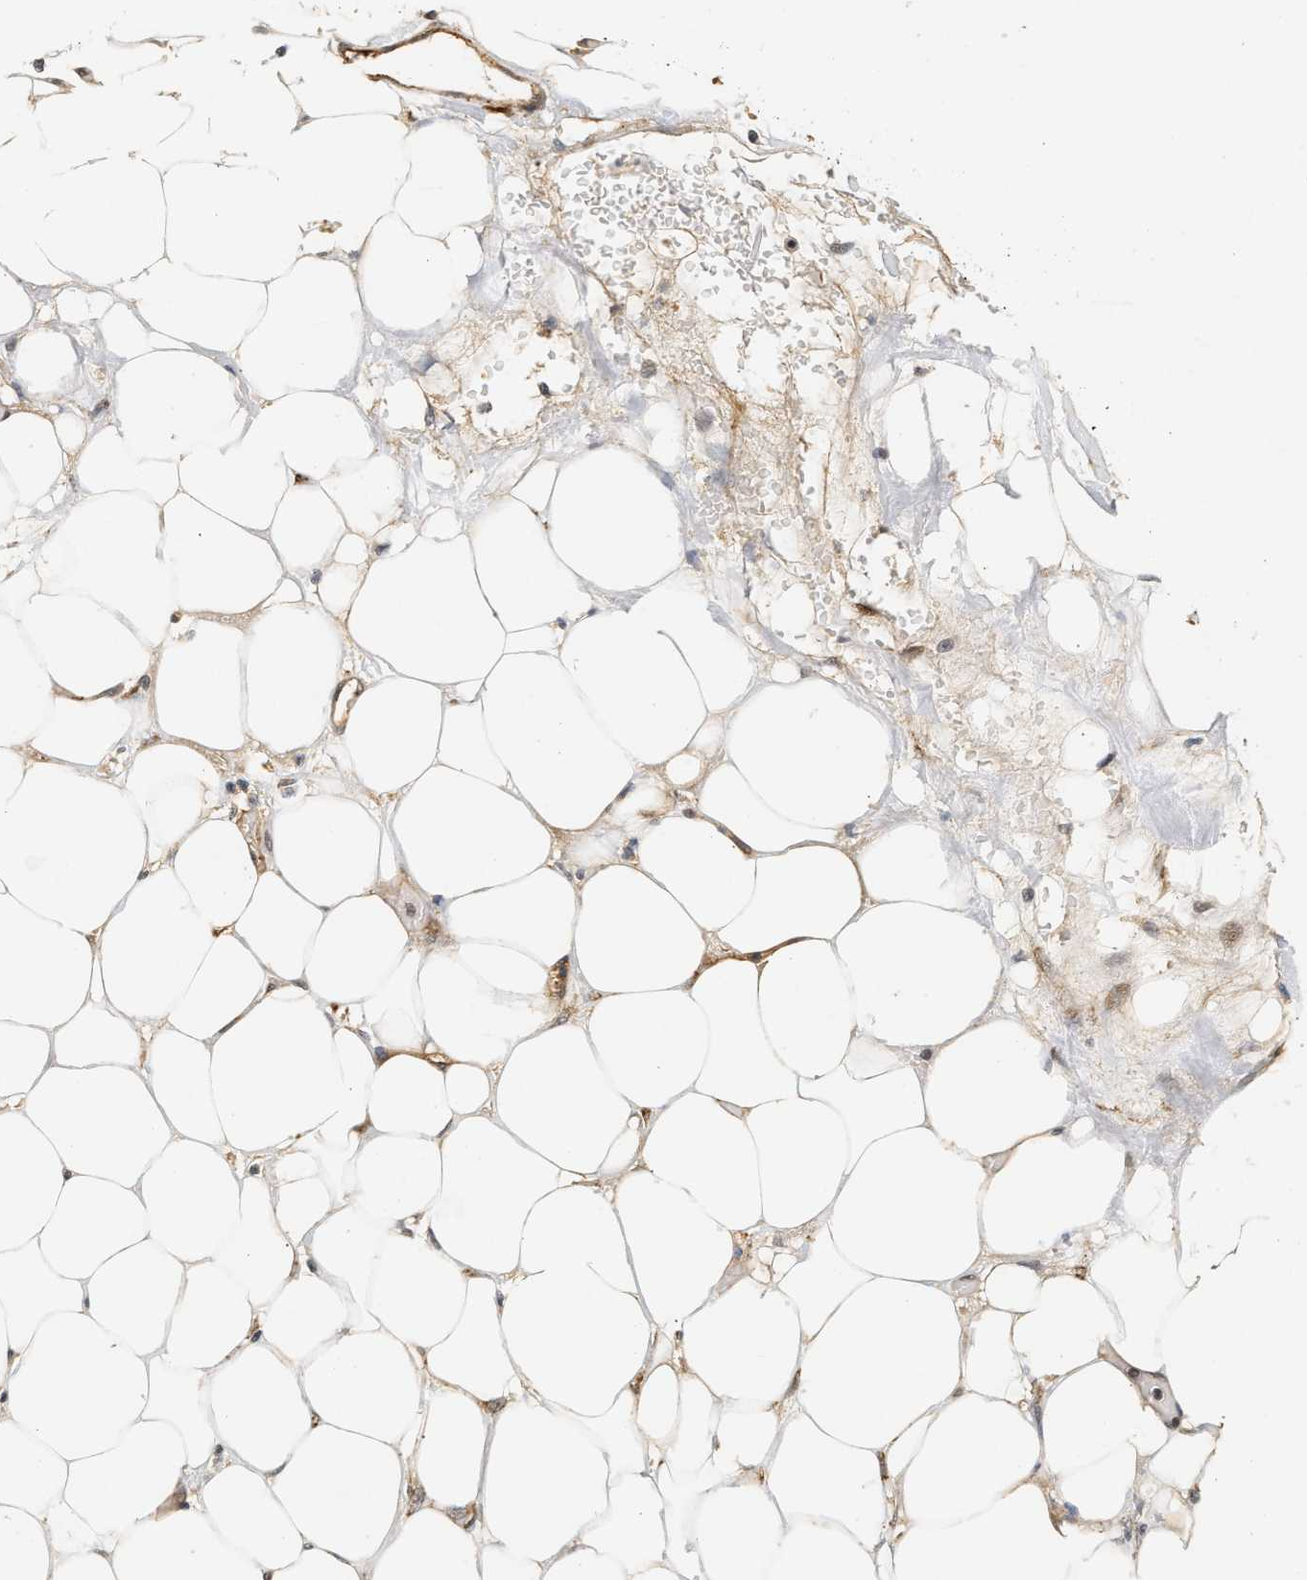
{"staining": {"intensity": "weak", "quantity": "<25%", "location": "cytoplasmic/membranous"}, "tissue": "pancreatic cancer", "cell_type": "Tumor cells", "image_type": "cancer", "snomed": [{"axis": "morphology", "description": "Adenocarcinoma, NOS"}, {"axis": "topography", "description": "Pancreas"}], "caption": "A micrograph of human pancreatic cancer is negative for staining in tumor cells.", "gene": "PLXND1", "patient": {"sex": "male", "age": 46}}